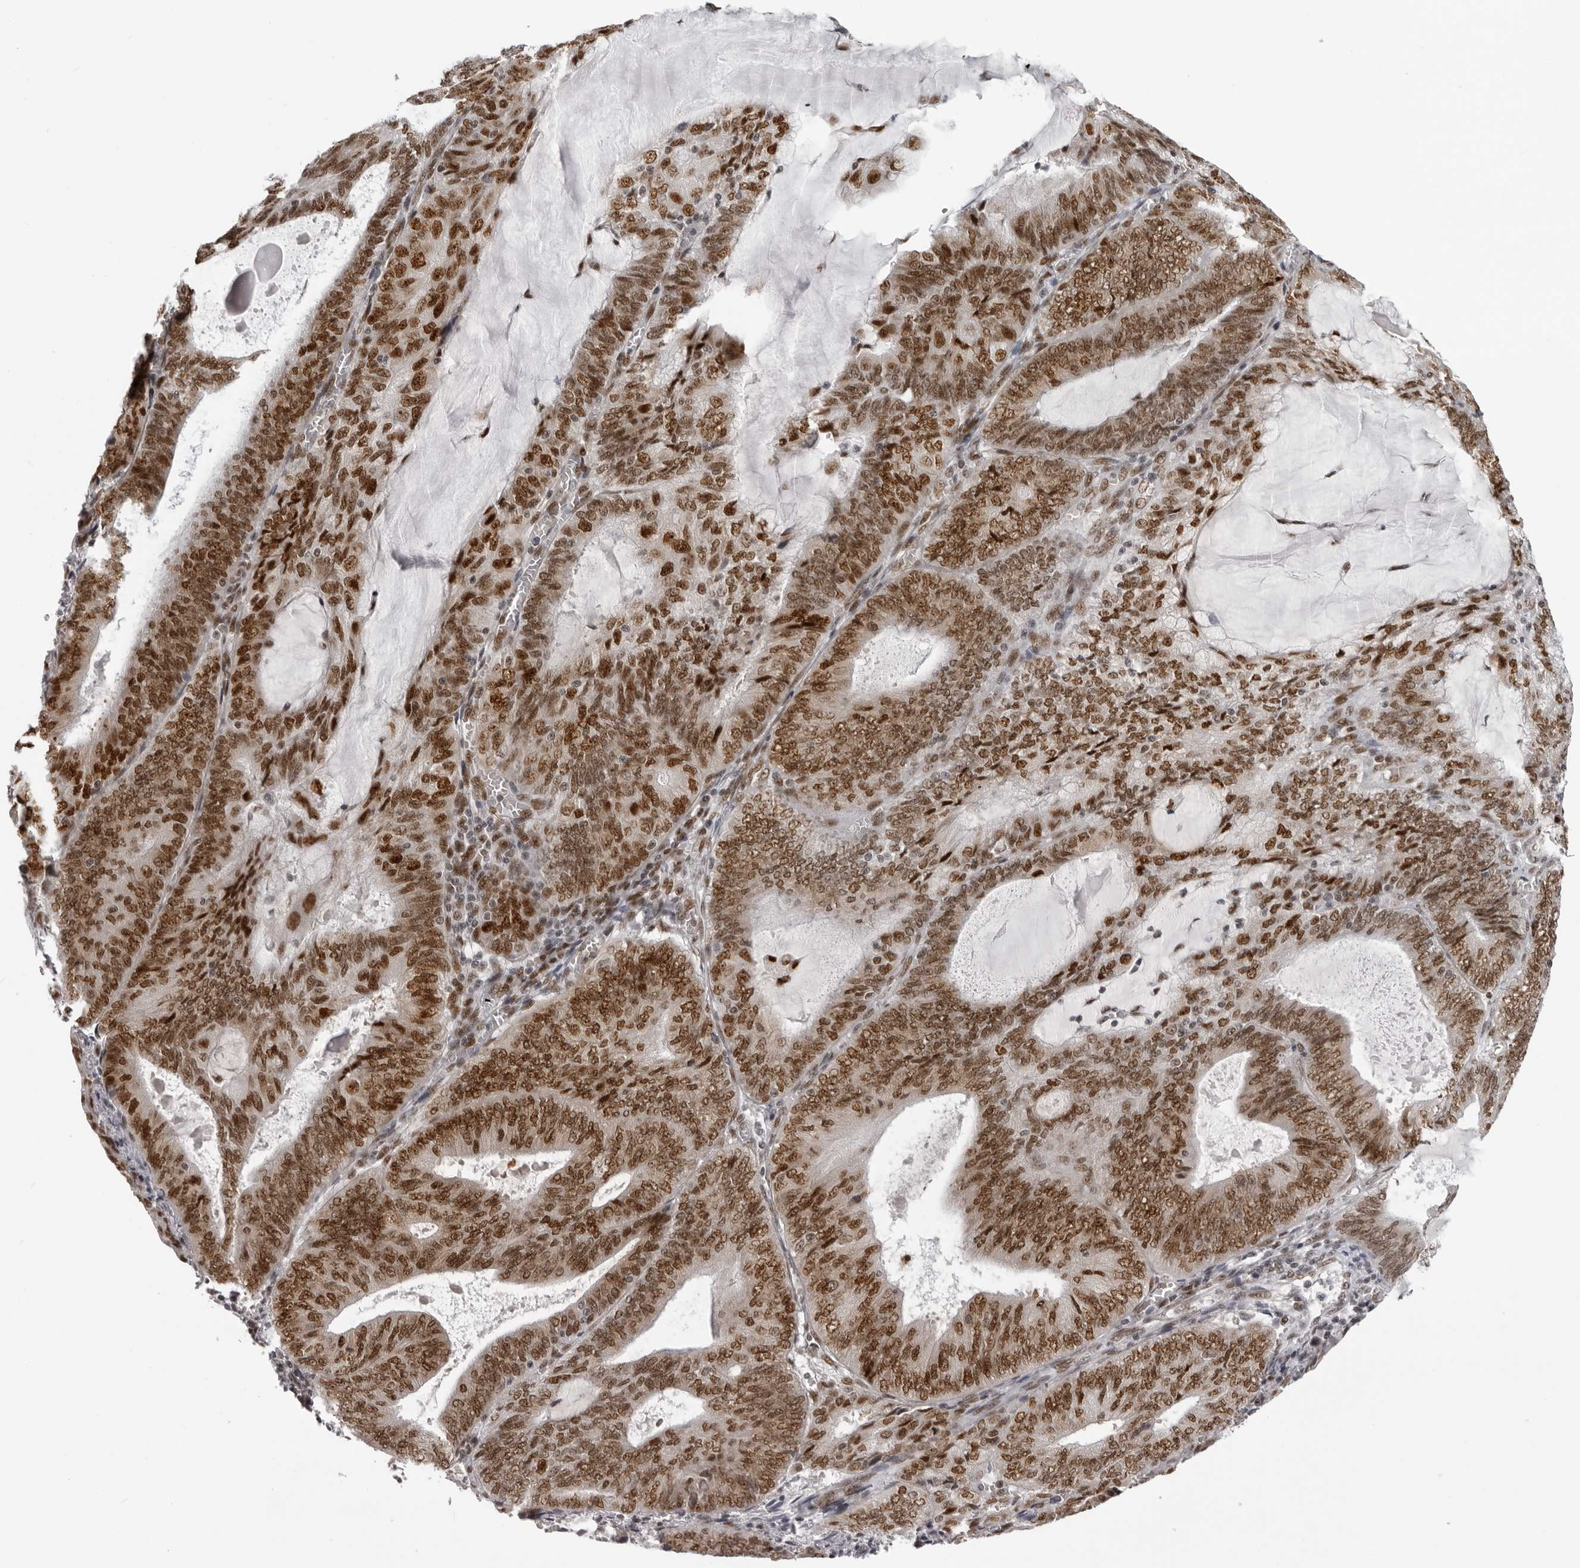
{"staining": {"intensity": "strong", "quantity": ">75%", "location": "nuclear"}, "tissue": "endometrial cancer", "cell_type": "Tumor cells", "image_type": "cancer", "snomed": [{"axis": "morphology", "description": "Adenocarcinoma, NOS"}, {"axis": "topography", "description": "Endometrium"}], "caption": "This is an image of immunohistochemistry staining of endometrial cancer, which shows strong positivity in the nuclear of tumor cells.", "gene": "HEXIM2", "patient": {"sex": "female", "age": 81}}